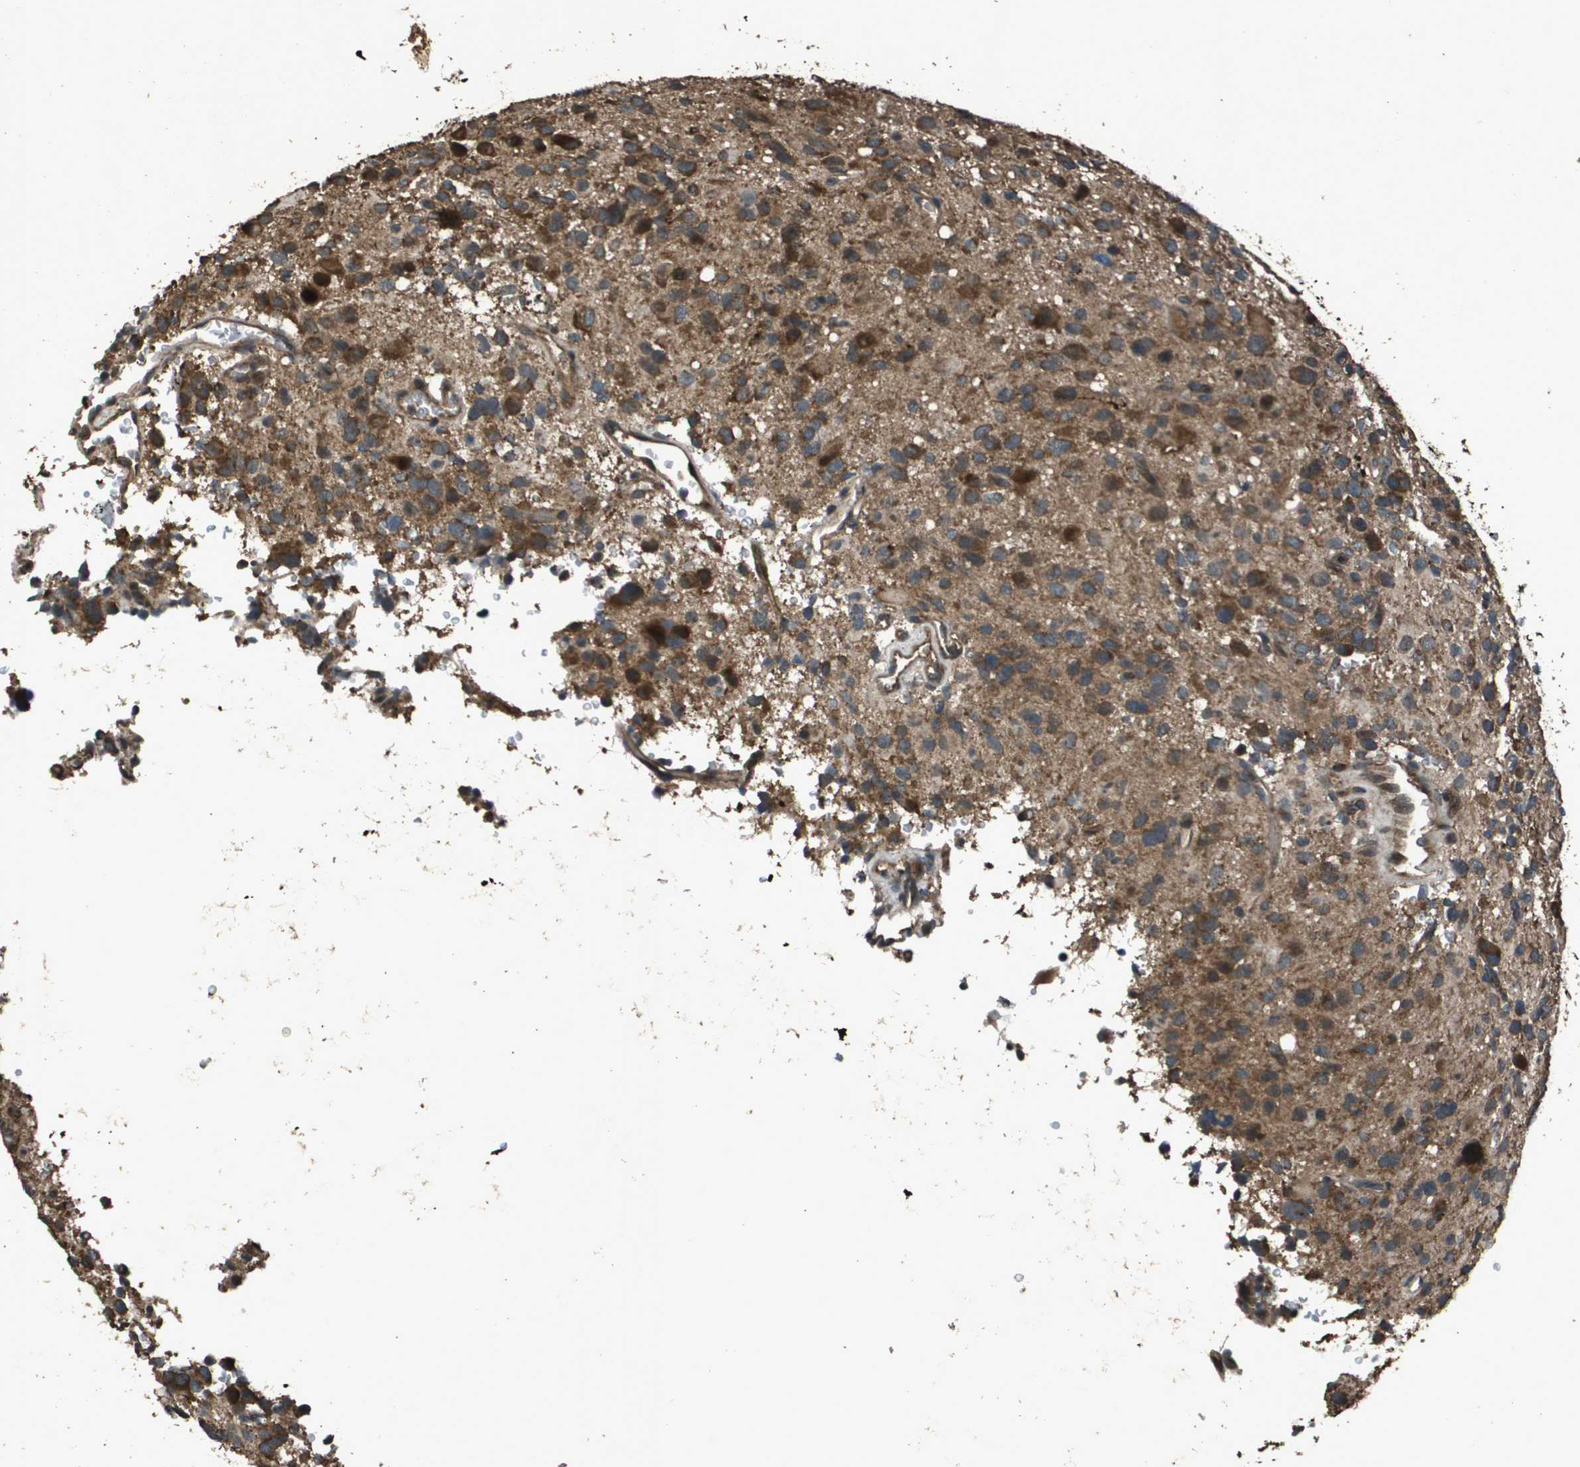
{"staining": {"intensity": "moderate", "quantity": ">75%", "location": "cytoplasmic/membranous"}, "tissue": "glioma", "cell_type": "Tumor cells", "image_type": "cancer", "snomed": [{"axis": "morphology", "description": "Glioma, malignant, High grade"}, {"axis": "topography", "description": "Brain"}], "caption": "The histopathology image displays staining of high-grade glioma (malignant), revealing moderate cytoplasmic/membranous protein expression (brown color) within tumor cells.", "gene": "FIG4", "patient": {"sex": "male", "age": 48}}